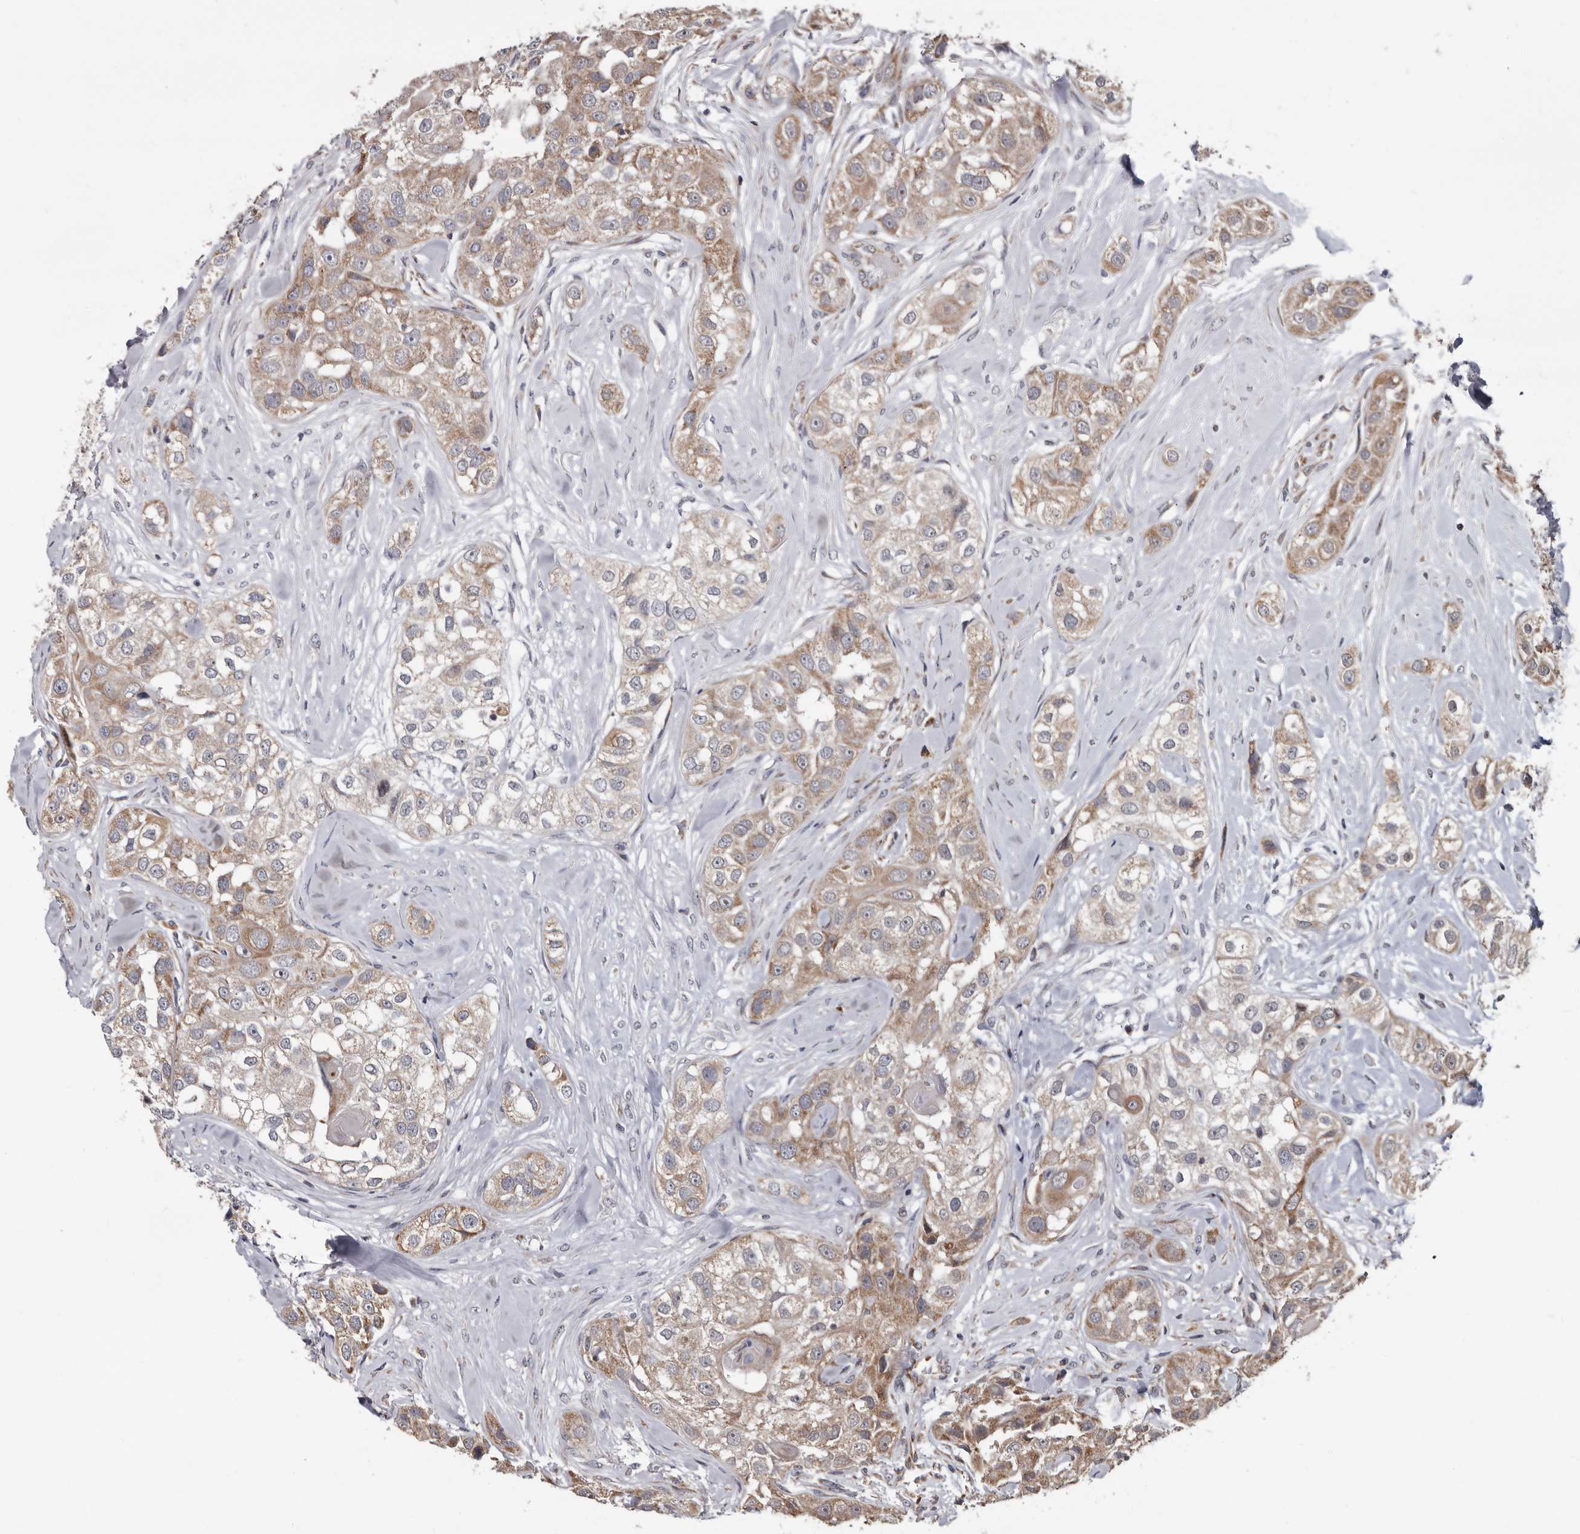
{"staining": {"intensity": "weak", "quantity": ">75%", "location": "cytoplasmic/membranous"}, "tissue": "head and neck cancer", "cell_type": "Tumor cells", "image_type": "cancer", "snomed": [{"axis": "morphology", "description": "Normal tissue, NOS"}, {"axis": "morphology", "description": "Squamous cell carcinoma, NOS"}, {"axis": "topography", "description": "Skeletal muscle"}, {"axis": "topography", "description": "Head-Neck"}], "caption": "Tumor cells reveal weak cytoplasmic/membranous expression in about >75% of cells in head and neck cancer (squamous cell carcinoma).", "gene": "MRPL18", "patient": {"sex": "male", "age": 51}}